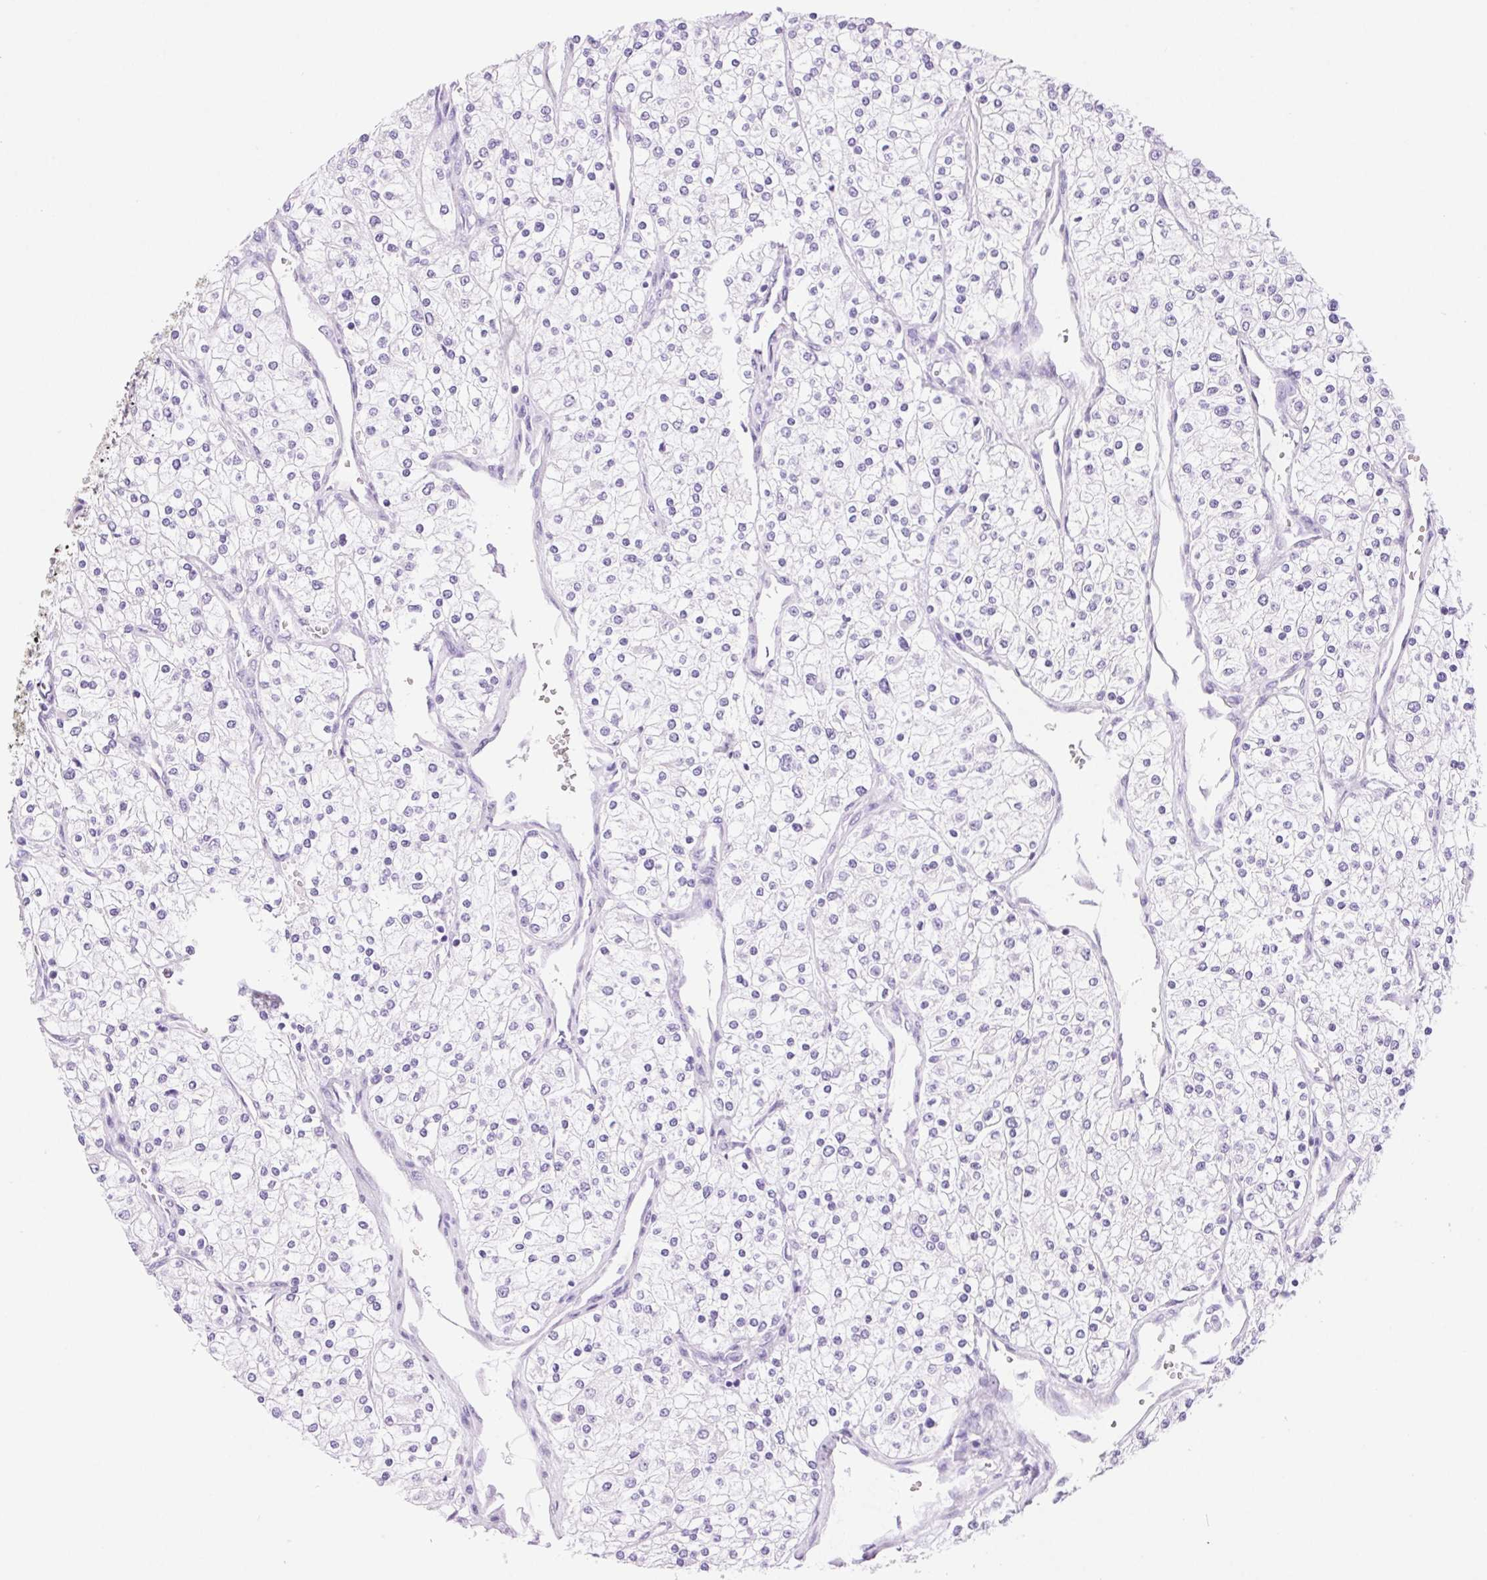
{"staining": {"intensity": "negative", "quantity": "none", "location": "none"}, "tissue": "renal cancer", "cell_type": "Tumor cells", "image_type": "cancer", "snomed": [{"axis": "morphology", "description": "Adenocarcinoma, NOS"}, {"axis": "topography", "description": "Kidney"}], "caption": "Tumor cells show no significant positivity in renal cancer.", "gene": "SERPINB3", "patient": {"sex": "male", "age": 80}}